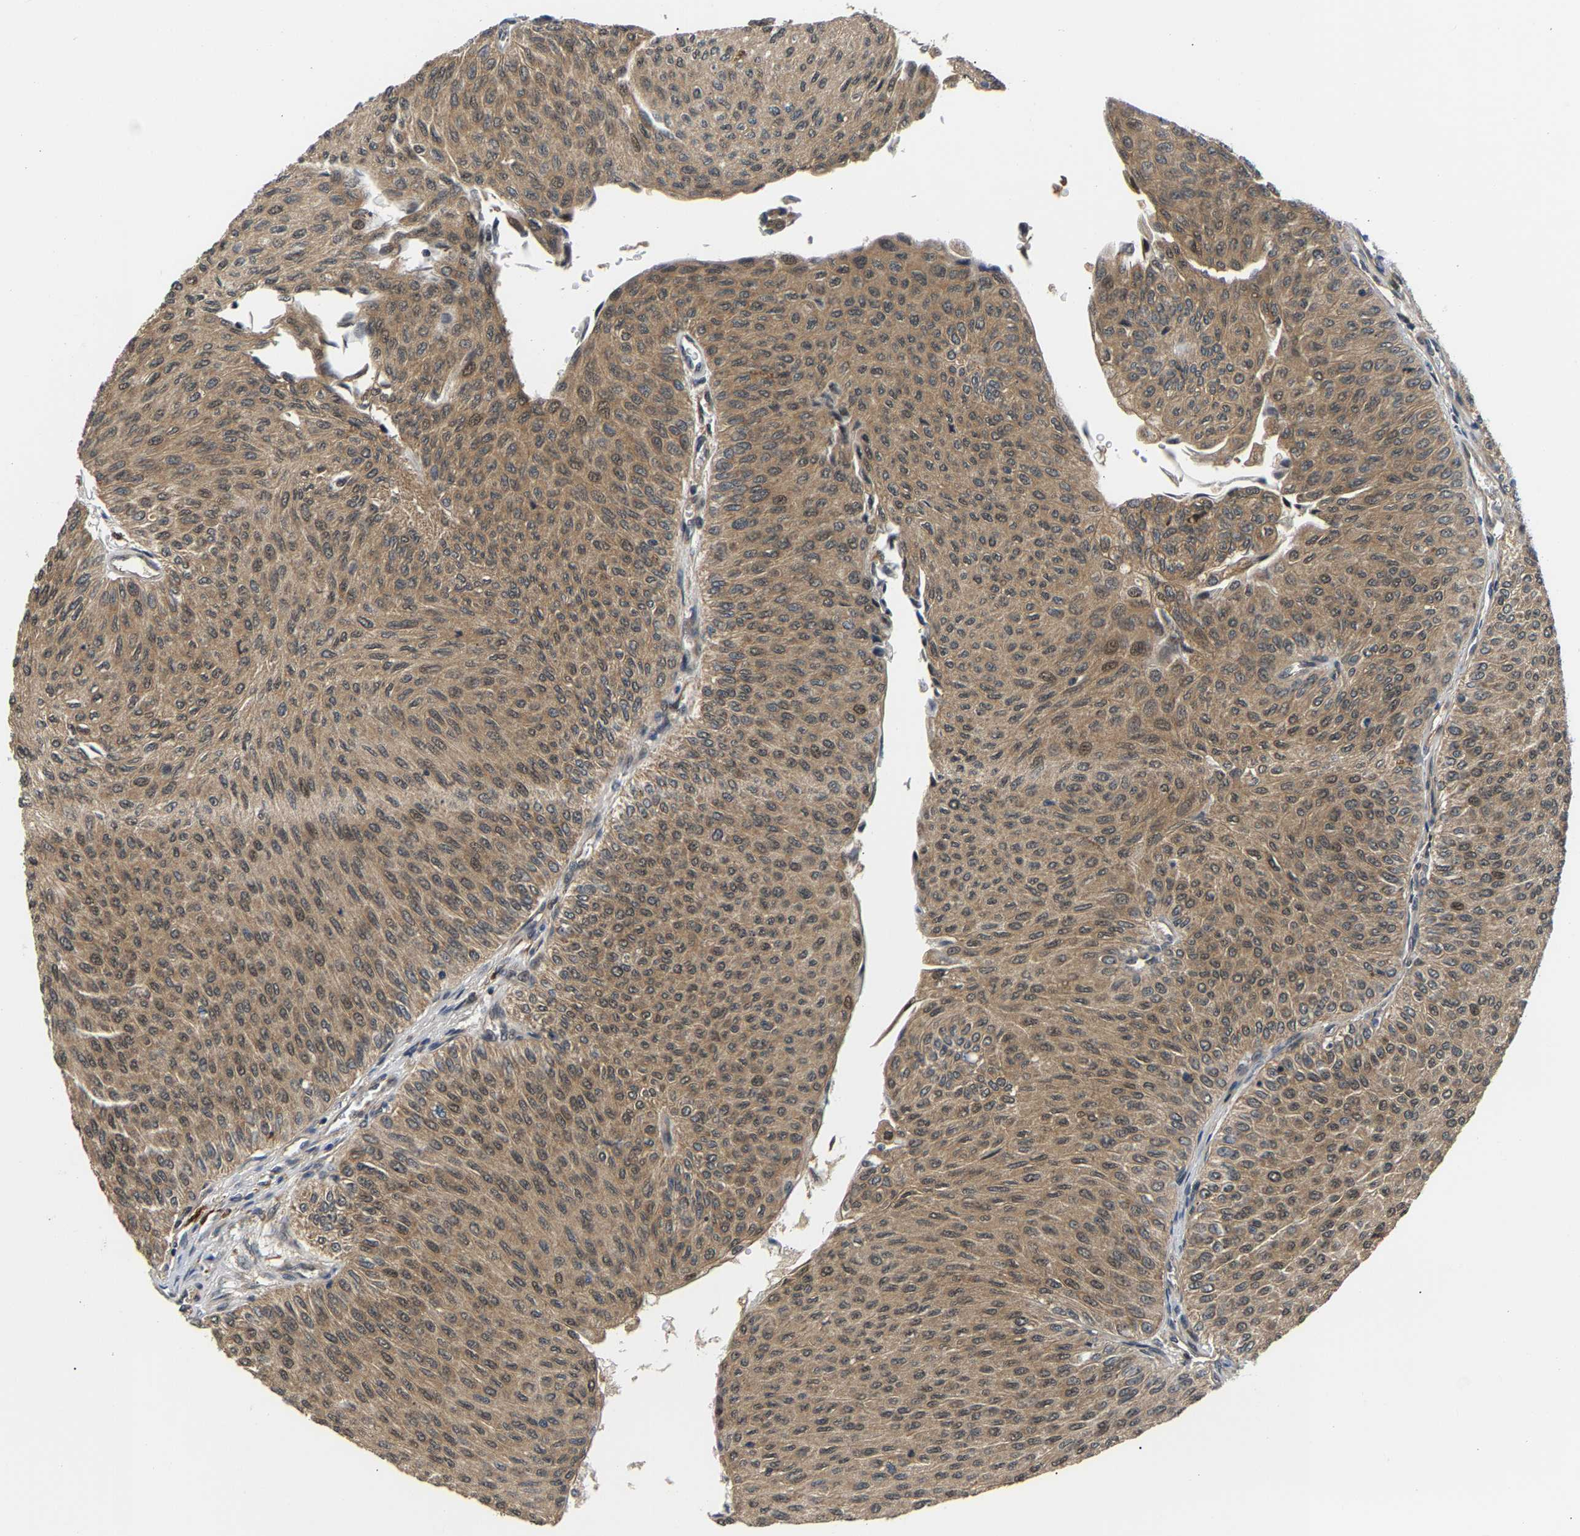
{"staining": {"intensity": "moderate", "quantity": ">75%", "location": "cytoplasmic/membranous"}, "tissue": "urothelial cancer", "cell_type": "Tumor cells", "image_type": "cancer", "snomed": [{"axis": "morphology", "description": "Urothelial carcinoma, Low grade"}, {"axis": "topography", "description": "Urinary bladder"}], "caption": "A medium amount of moderate cytoplasmic/membranous expression is identified in about >75% of tumor cells in urothelial cancer tissue. The staining was performed using DAB, with brown indicating positive protein expression. Nuclei are stained blue with hematoxylin.", "gene": "LARP6", "patient": {"sex": "male", "age": 78}}